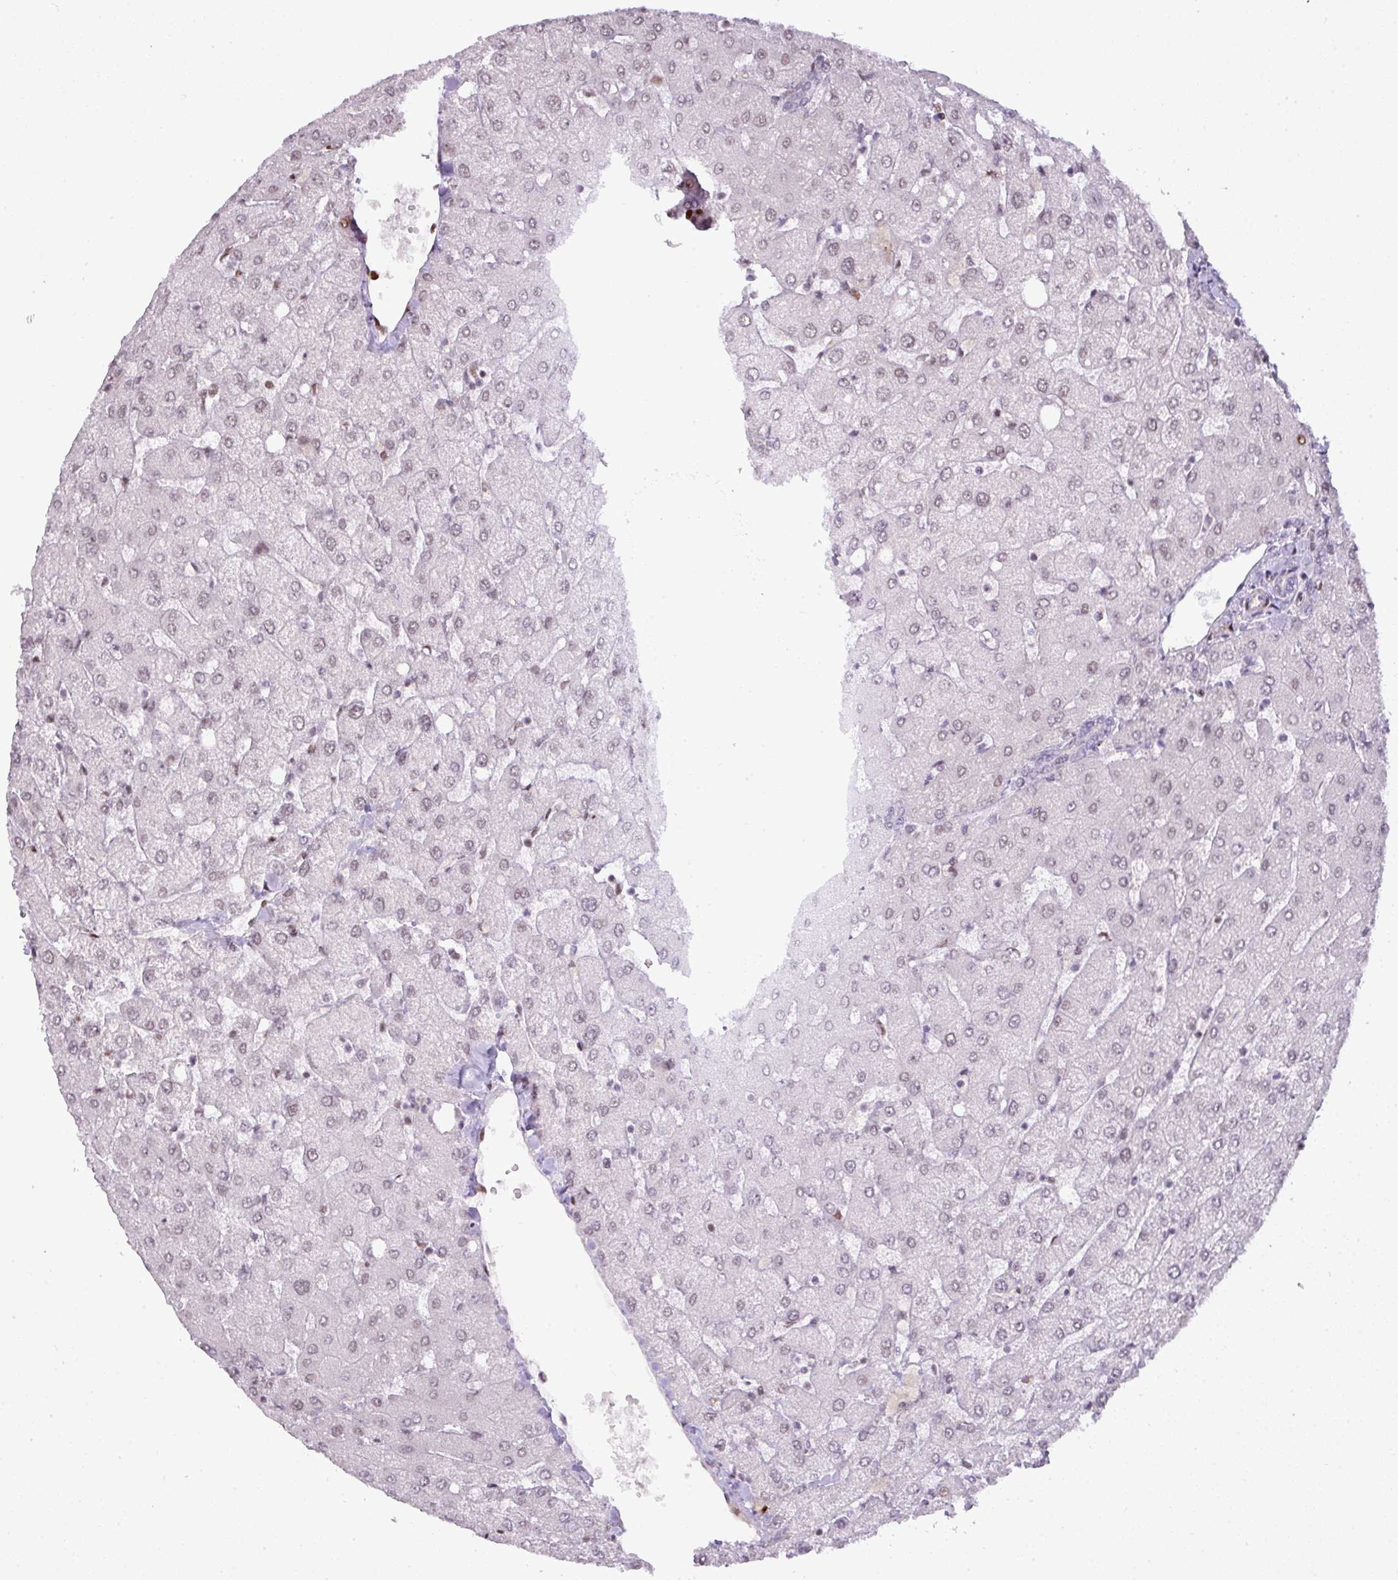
{"staining": {"intensity": "weak", "quantity": "<25%", "location": "nuclear"}, "tissue": "liver", "cell_type": "Cholangiocytes", "image_type": "normal", "snomed": [{"axis": "morphology", "description": "Normal tissue, NOS"}, {"axis": "topography", "description": "Liver"}], "caption": "Immunohistochemistry (IHC) image of normal human liver stained for a protein (brown), which displays no positivity in cholangiocytes.", "gene": "MYSM1", "patient": {"sex": "female", "age": 54}}